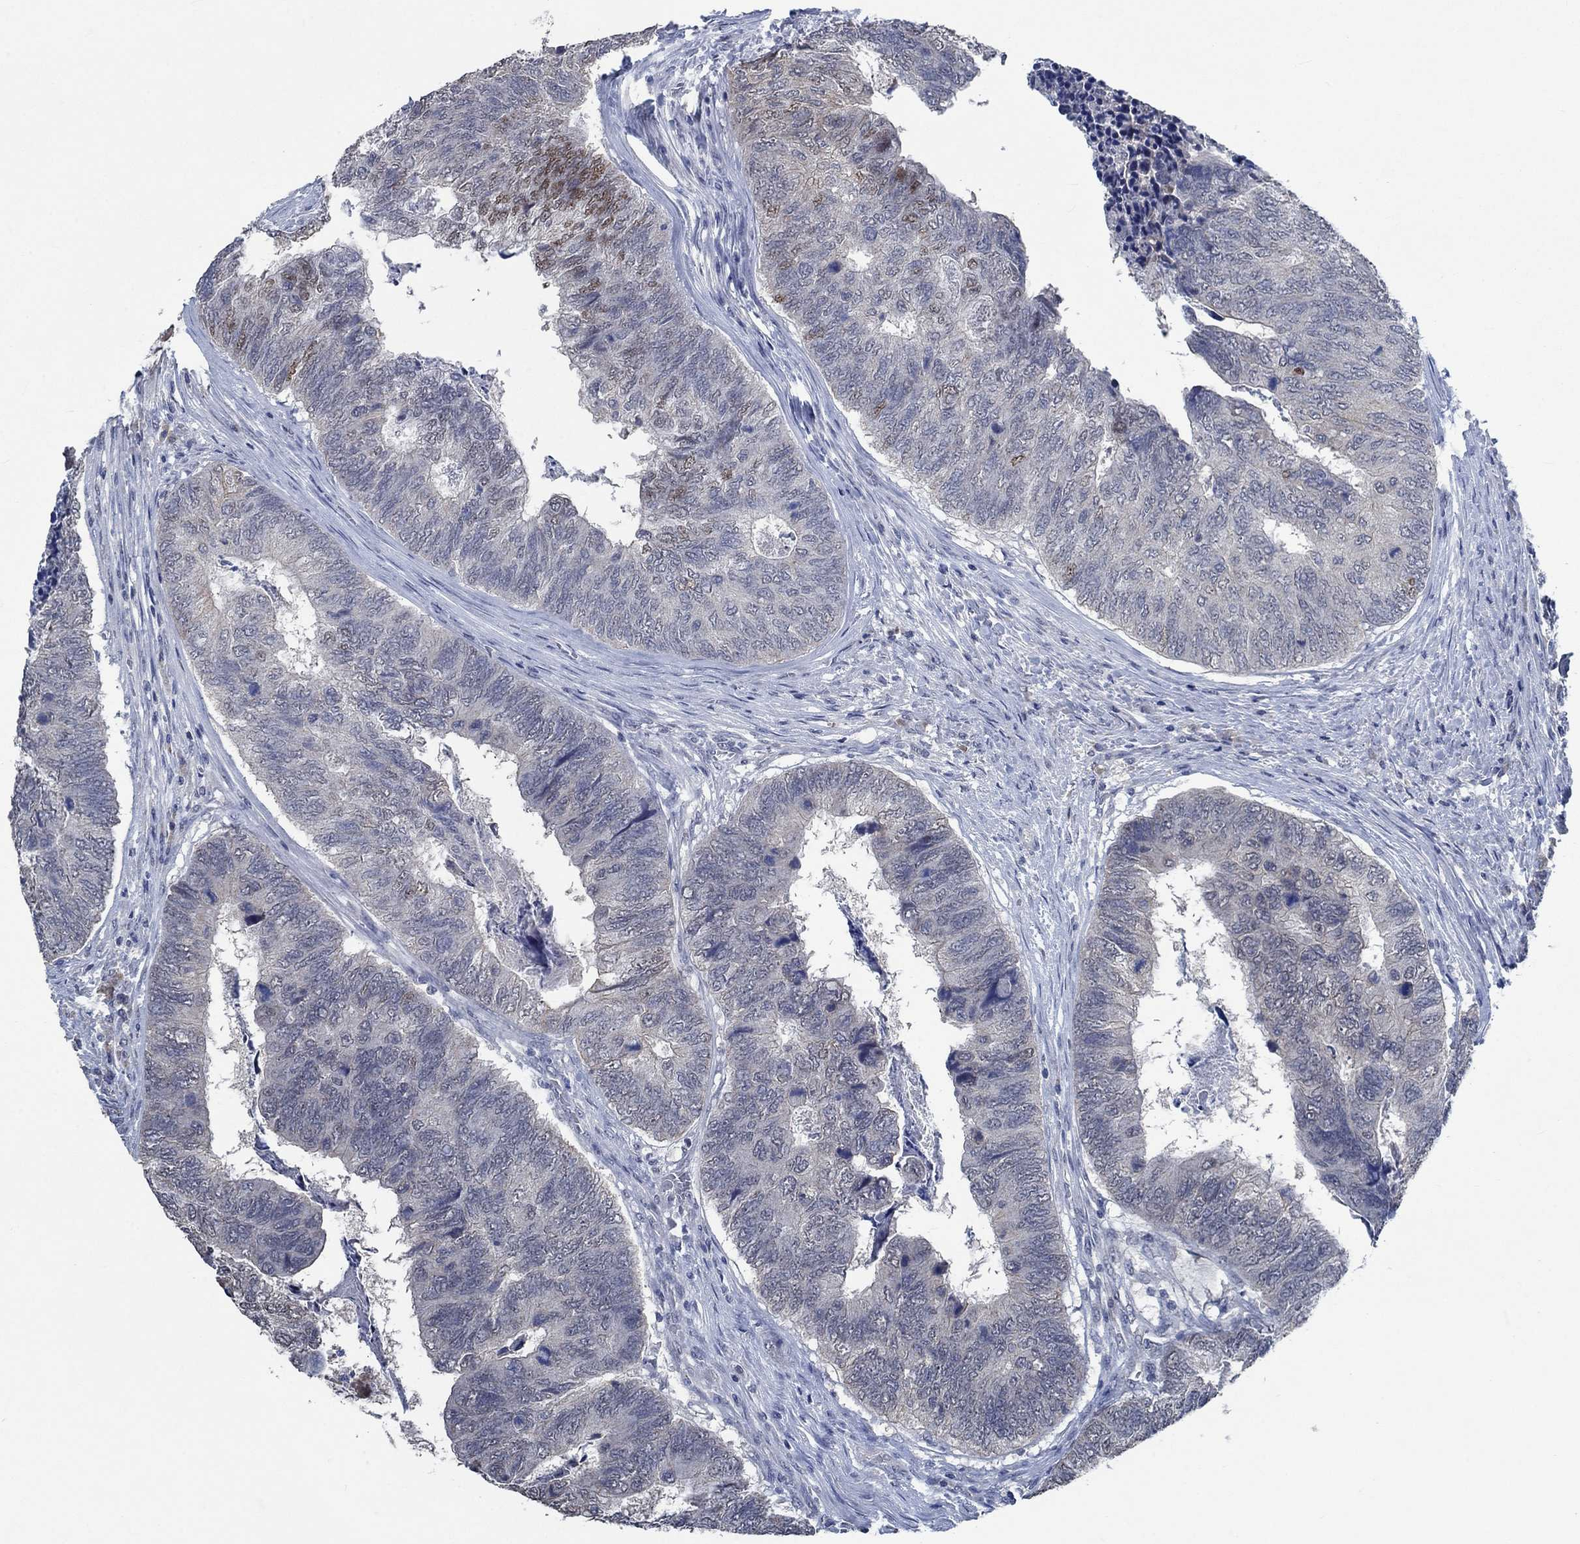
{"staining": {"intensity": "weak", "quantity": "<25%", "location": "cytoplasmic/membranous"}, "tissue": "colorectal cancer", "cell_type": "Tumor cells", "image_type": "cancer", "snomed": [{"axis": "morphology", "description": "Adenocarcinoma, NOS"}, {"axis": "topography", "description": "Colon"}], "caption": "This is a photomicrograph of immunohistochemistry staining of colorectal cancer (adenocarcinoma), which shows no positivity in tumor cells.", "gene": "OBSCN", "patient": {"sex": "female", "age": 67}}